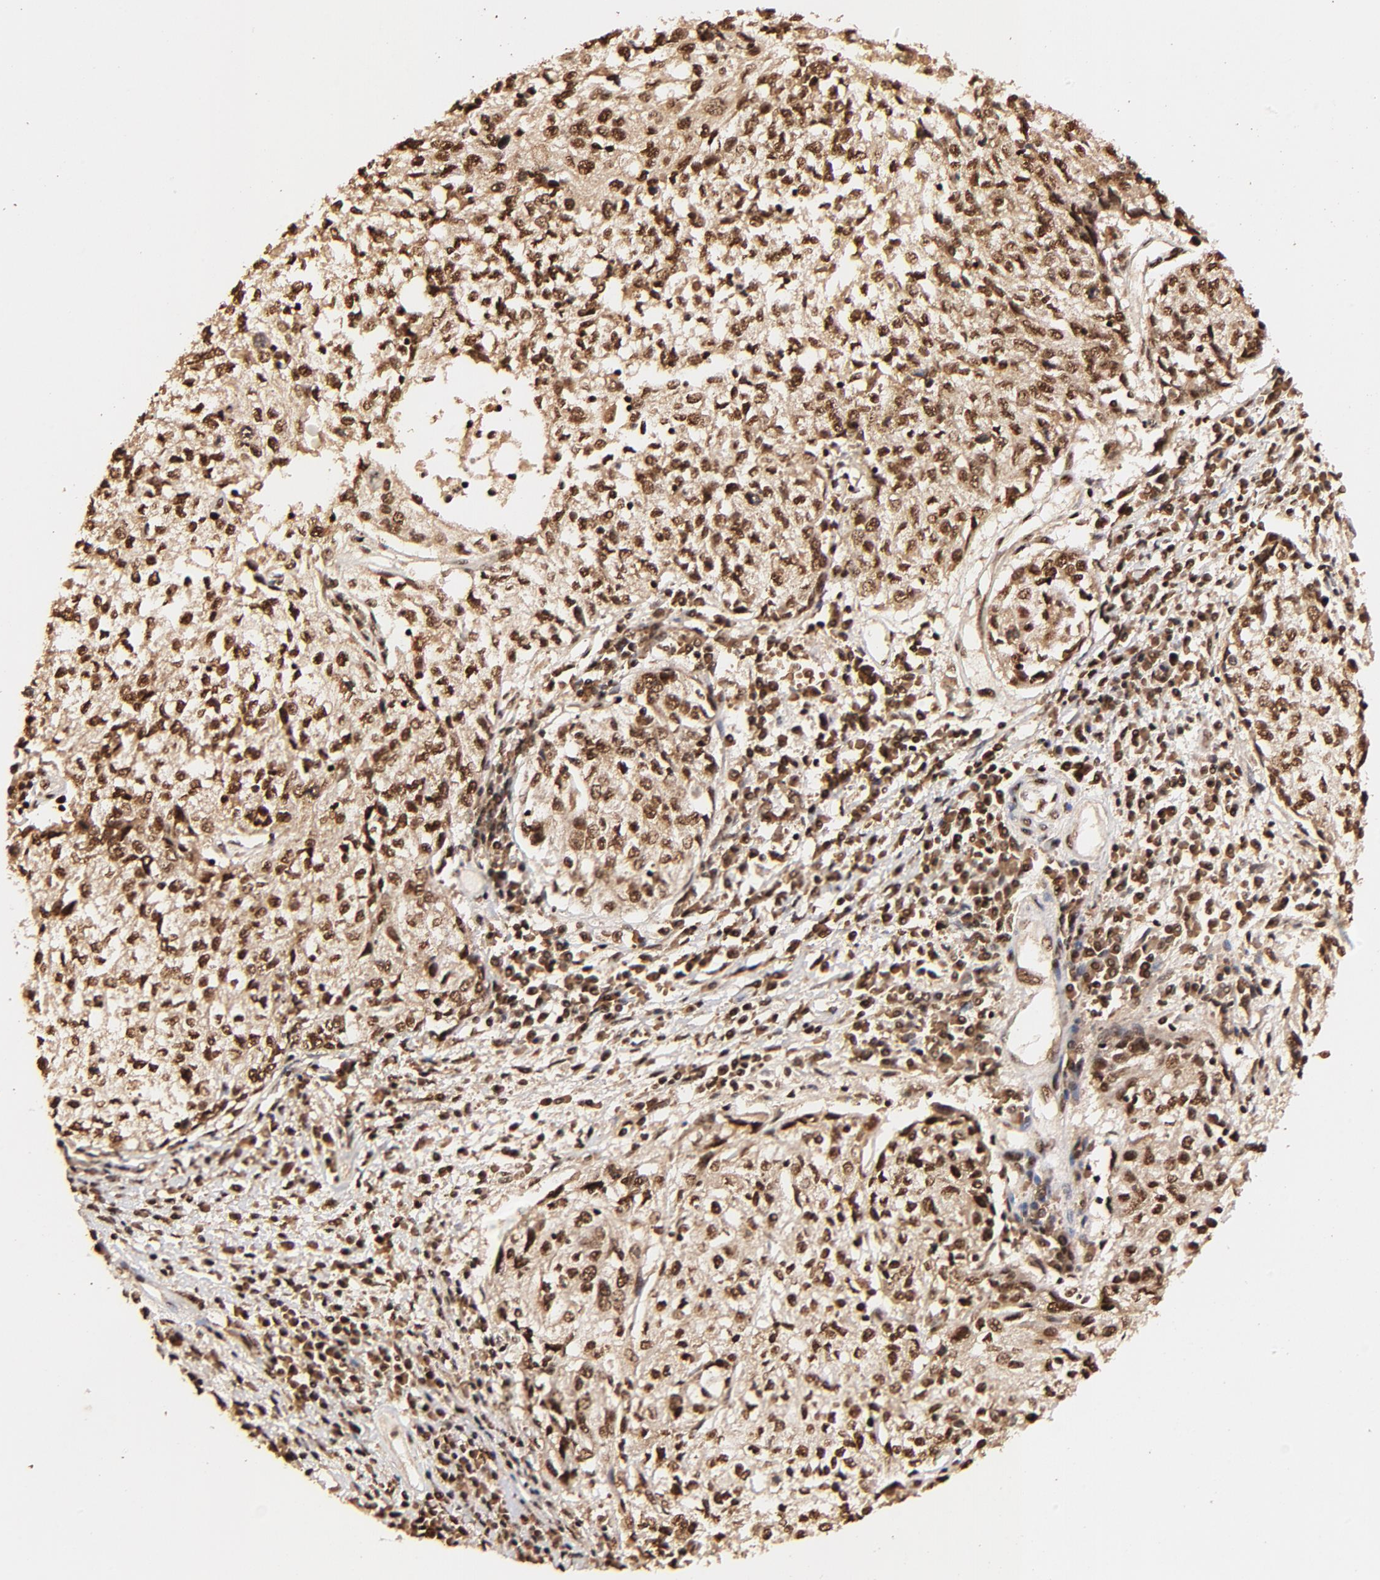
{"staining": {"intensity": "strong", "quantity": ">75%", "location": "cytoplasmic/membranous,nuclear"}, "tissue": "cervical cancer", "cell_type": "Tumor cells", "image_type": "cancer", "snomed": [{"axis": "morphology", "description": "Squamous cell carcinoma, NOS"}, {"axis": "topography", "description": "Cervix"}], "caption": "Immunohistochemical staining of human squamous cell carcinoma (cervical) exhibits high levels of strong cytoplasmic/membranous and nuclear protein staining in about >75% of tumor cells.", "gene": "MED12", "patient": {"sex": "female", "age": 57}}